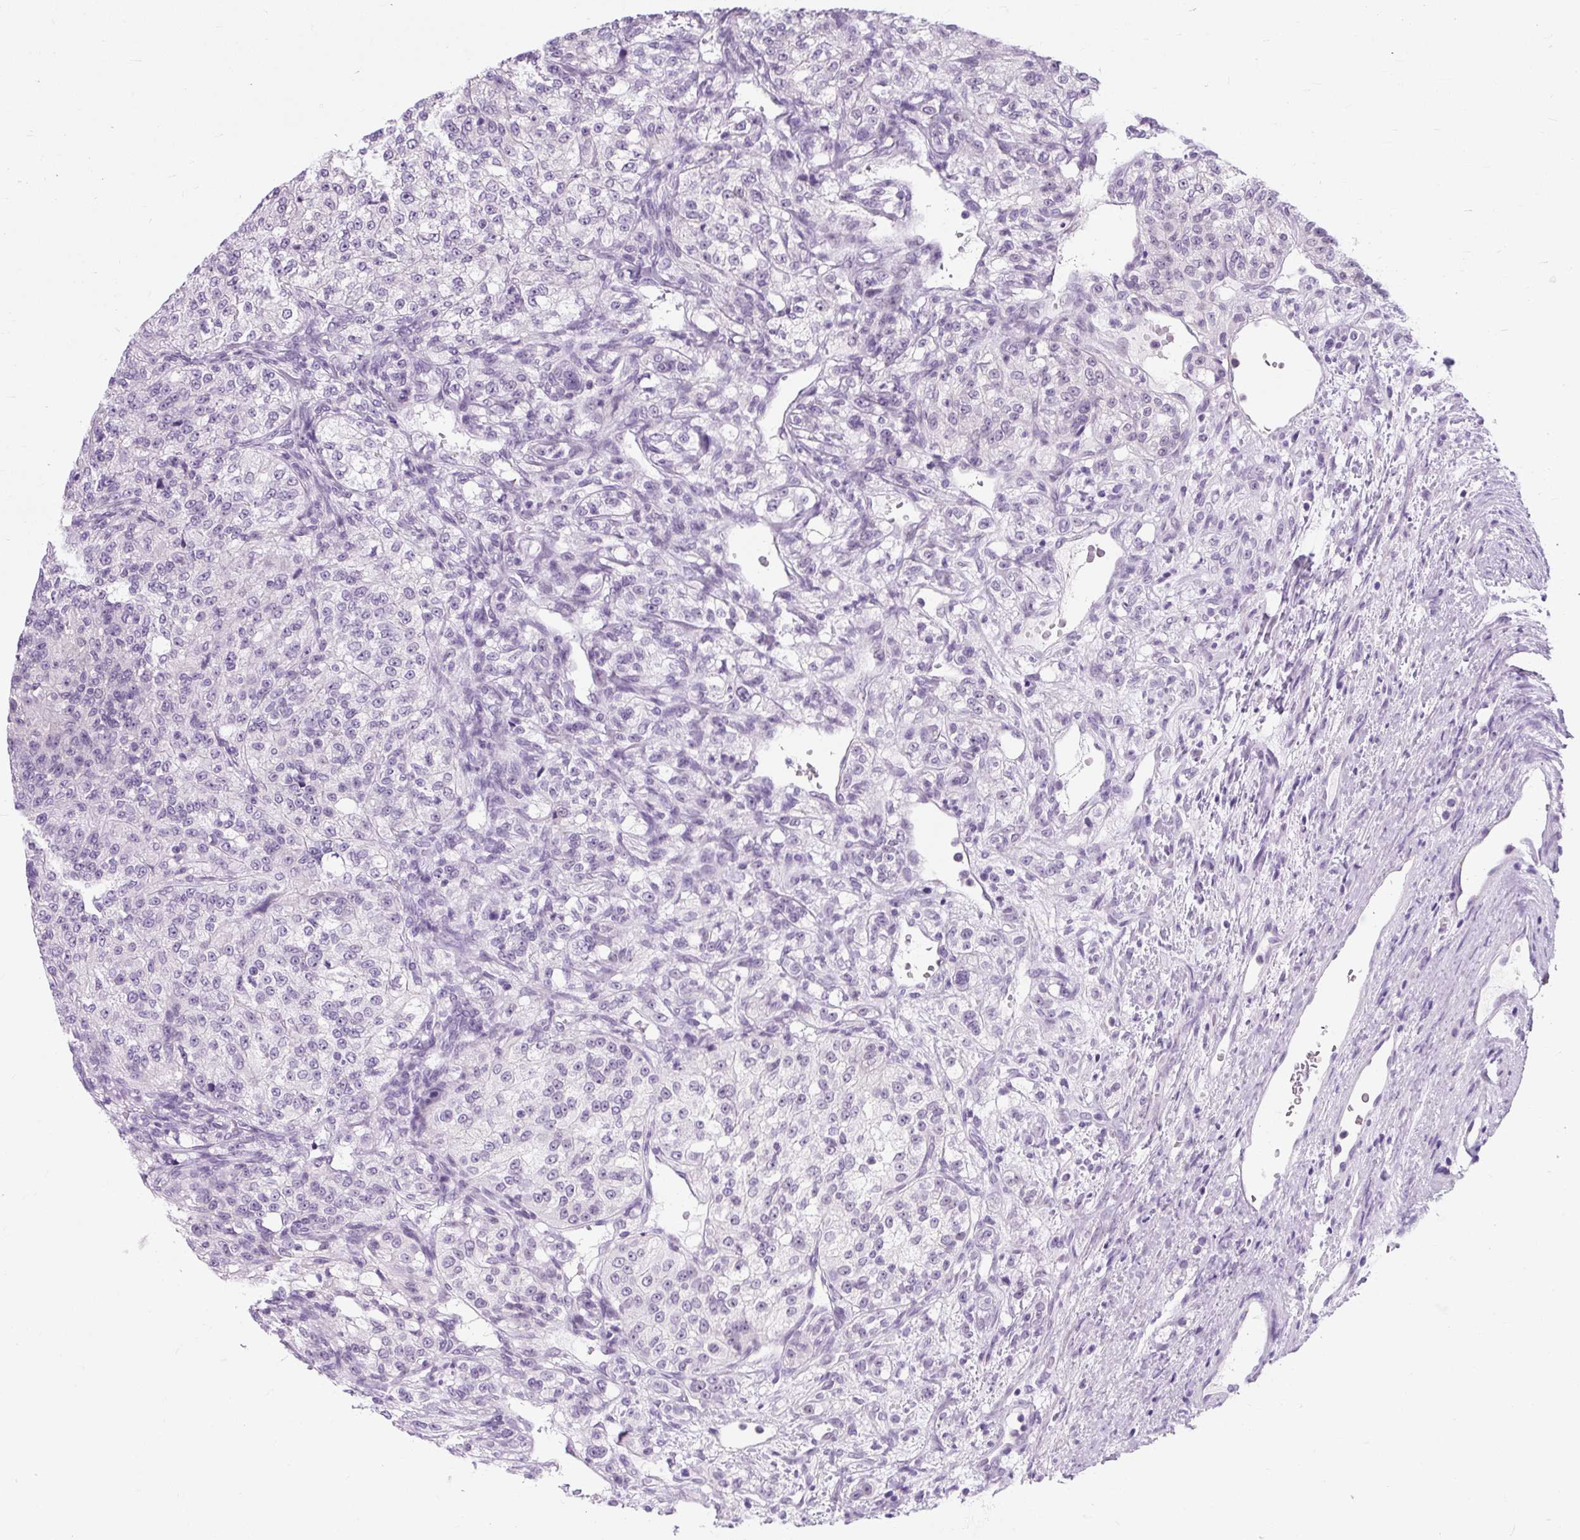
{"staining": {"intensity": "negative", "quantity": "none", "location": "none"}, "tissue": "renal cancer", "cell_type": "Tumor cells", "image_type": "cancer", "snomed": [{"axis": "morphology", "description": "Adenocarcinoma, NOS"}, {"axis": "topography", "description": "Kidney"}], "caption": "The micrograph shows no staining of tumor cells in renal cancer (adenocarcinoma). Nuclei are stained in blue.", "gene": "RYBP", "patient": {"sex": "female", "age": 63}}